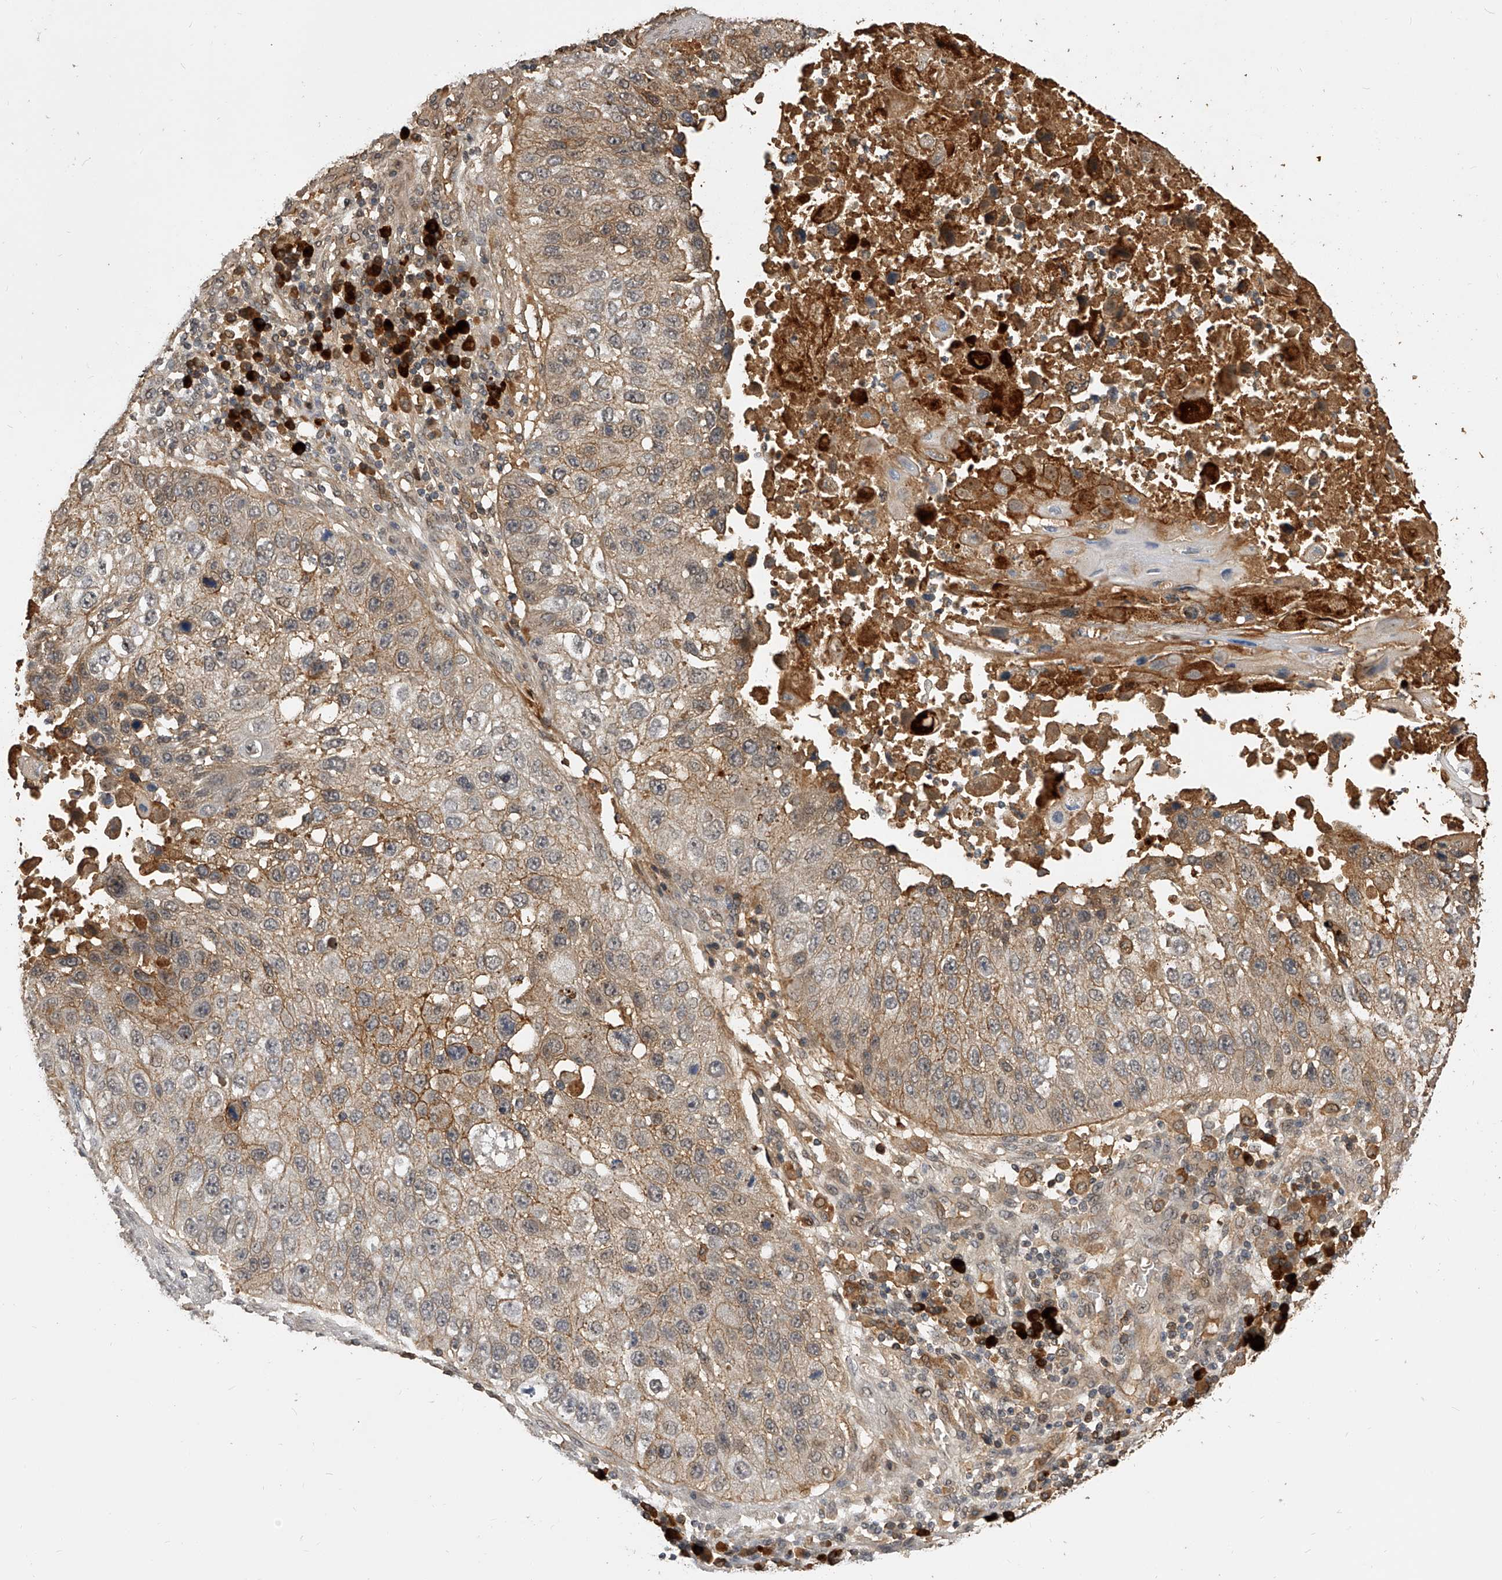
{"staining": {"intensity": "weak", "quantity": "25%-75%", "location": "cytoplasmic/membranous"}, "tissue": "lung cancer", "cell_type": "Tumor cells", "image_type": "cancer", "snomed": [{"axis": "morphology", "description": "Squamous cell carcinoma, NOS"}, {"axis": "topography", "description": "Lung"}], "caption": "There is low levels of weak cytoplasmic/membranous expression in tumor cells of lung cancer, as demonstrated by immunohistochemical staining (brown color).", "gene": "CFAP410", "patient": {"sex": "male", "age": 61}}